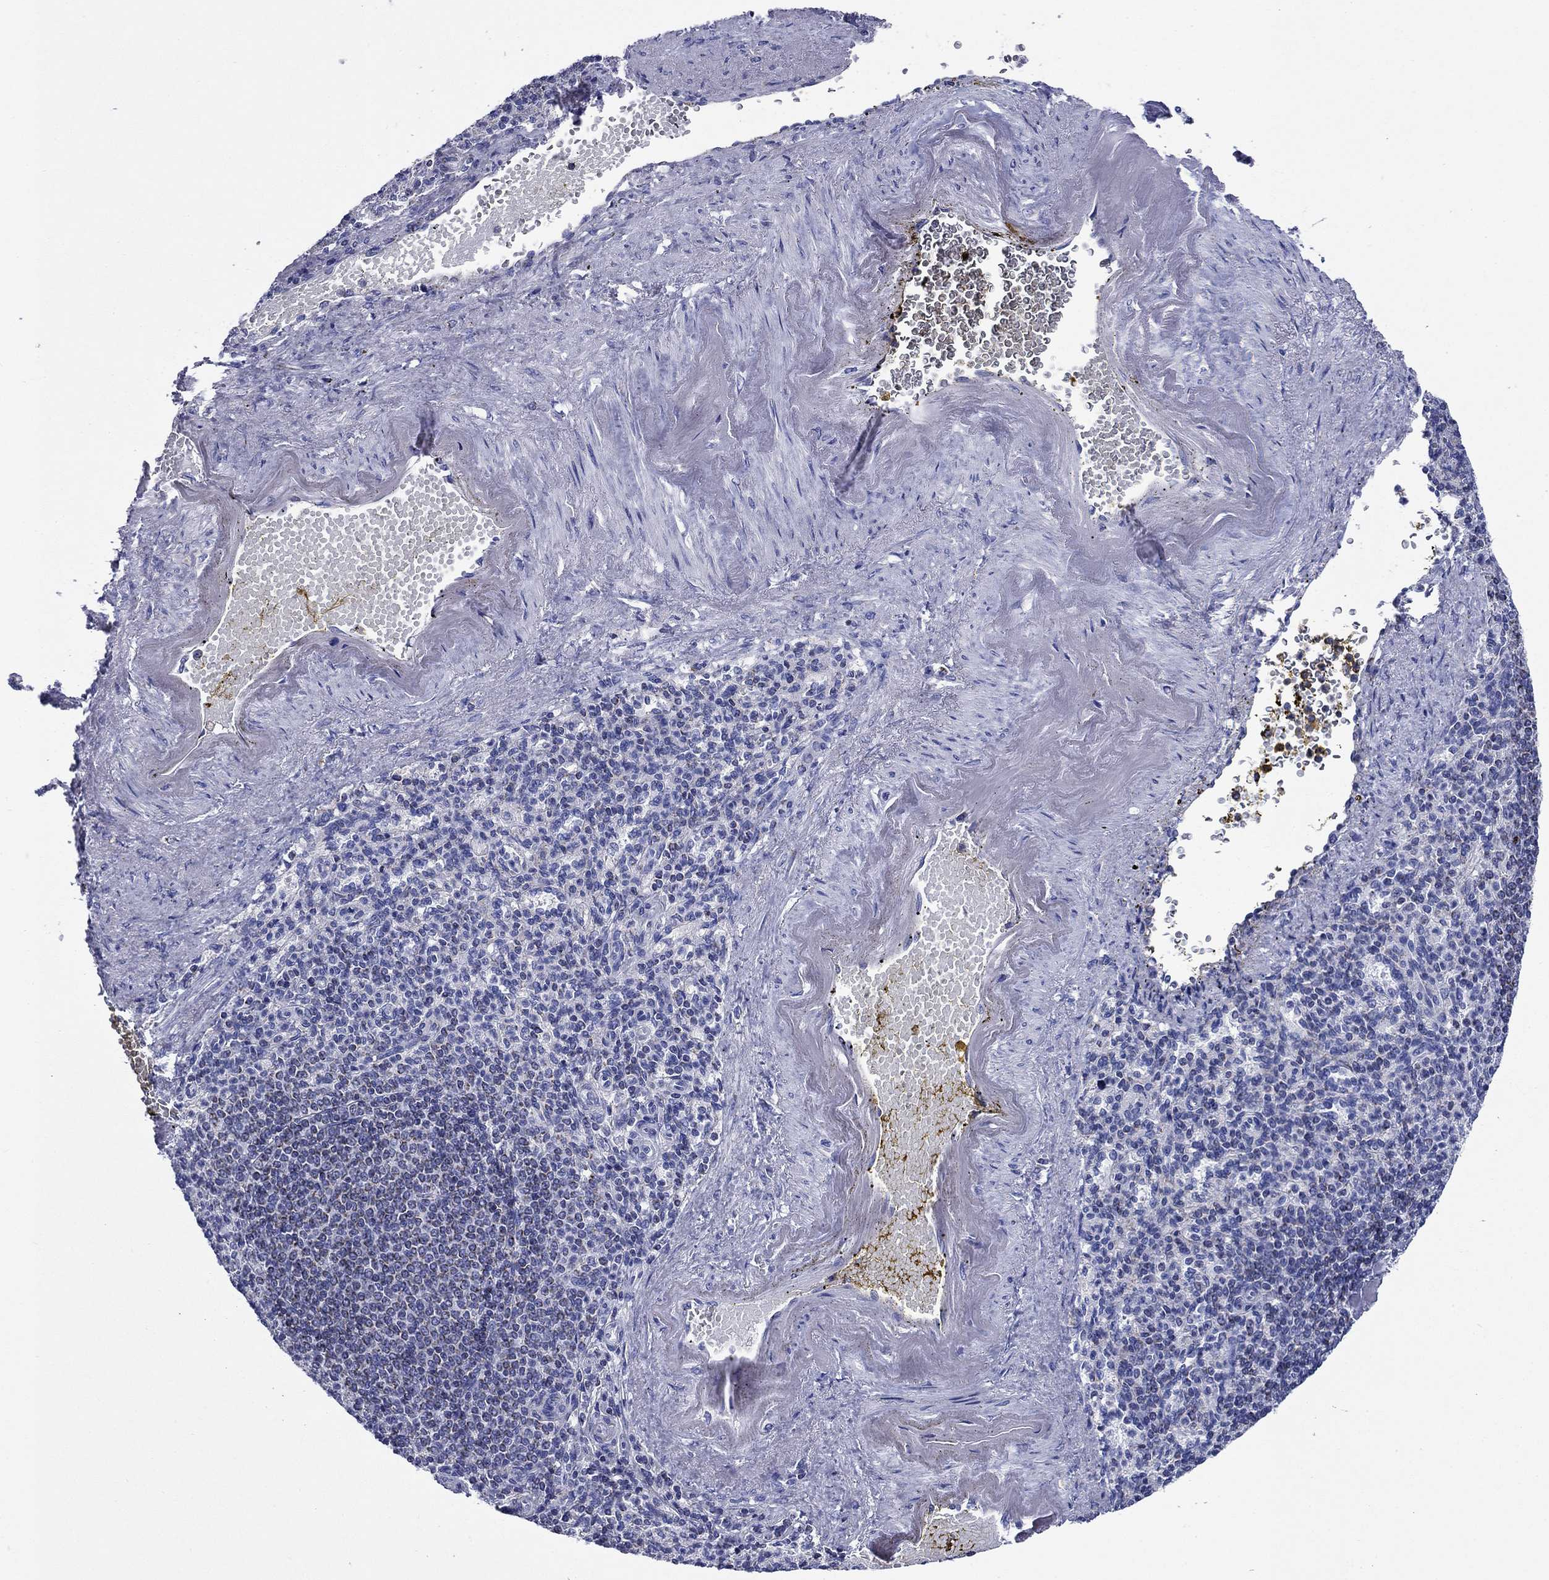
{"staining": {"intensity": "negative", "quantity": "none", "location": "none"}, "tissue": "spleen", "cell_type": "Cells in red pulp", "image_type": "normal", "snomed": [{"axis": "morphology", "description": "Normal tissue, NOS"}, {"axis": "topography", "description": "Spleen"}], "caption": "DAB immunohistochemical staining of unremarkable spleen reveals no significant staining in cells in red pulp.", "gene": "ACADSB", "patient": {"sex": "female", "age": 74}}